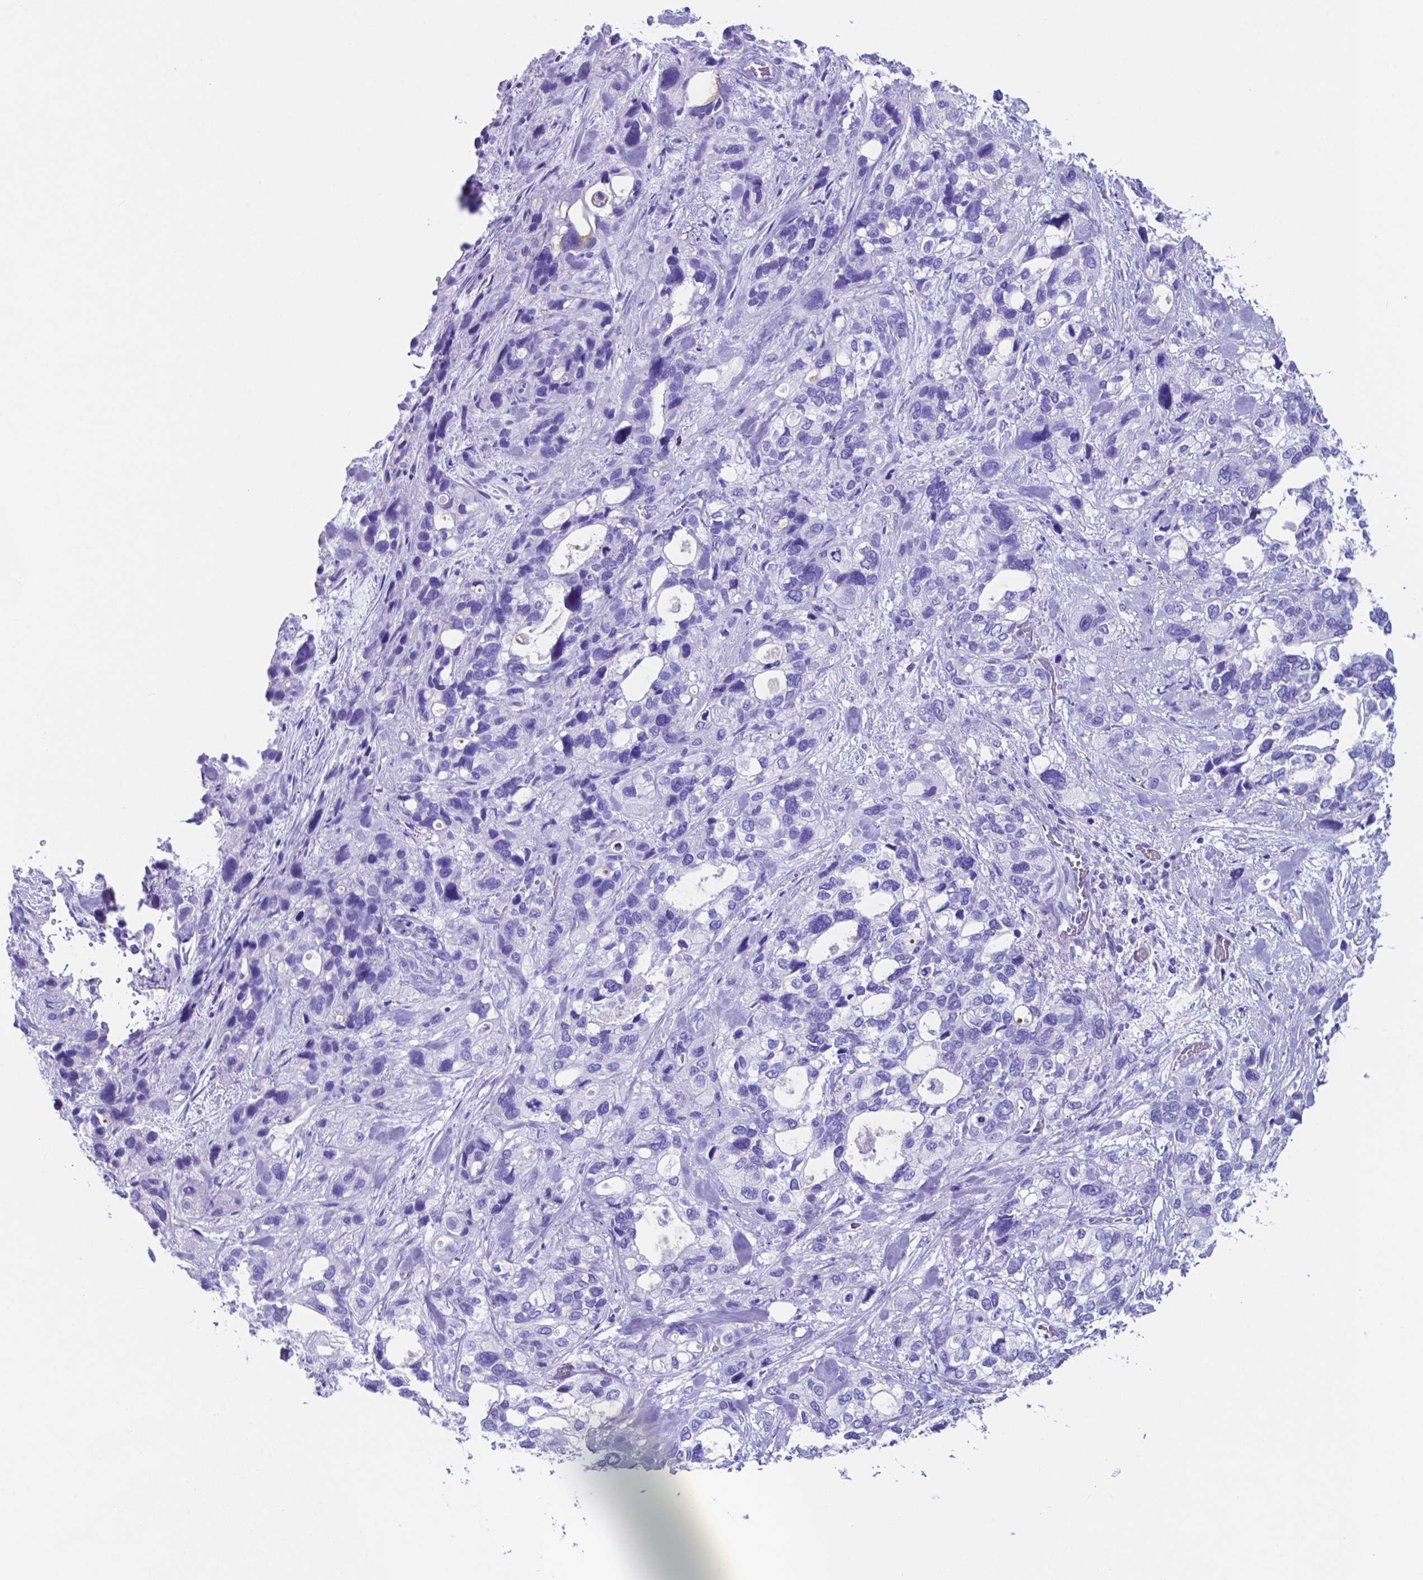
{"staining": {"intensity": "negative", "quantity": "none", "location": "none"}, "tissue": "stomach cancer", "cell_type": "Tumor cells", "image_type": "cancer", "snomed": [{"axis": "morphology", "description": "Adenocarcinoma, NOS"}, {"axis": "topography", "description": "Stomach, upper"}], "caption": "The photomicrograph exhibits no staining of tumor cells in stomach cancer (adenocarcinoma).", "gene": "DNAAF8", "patient": {"sex": "female", "age": 81}}